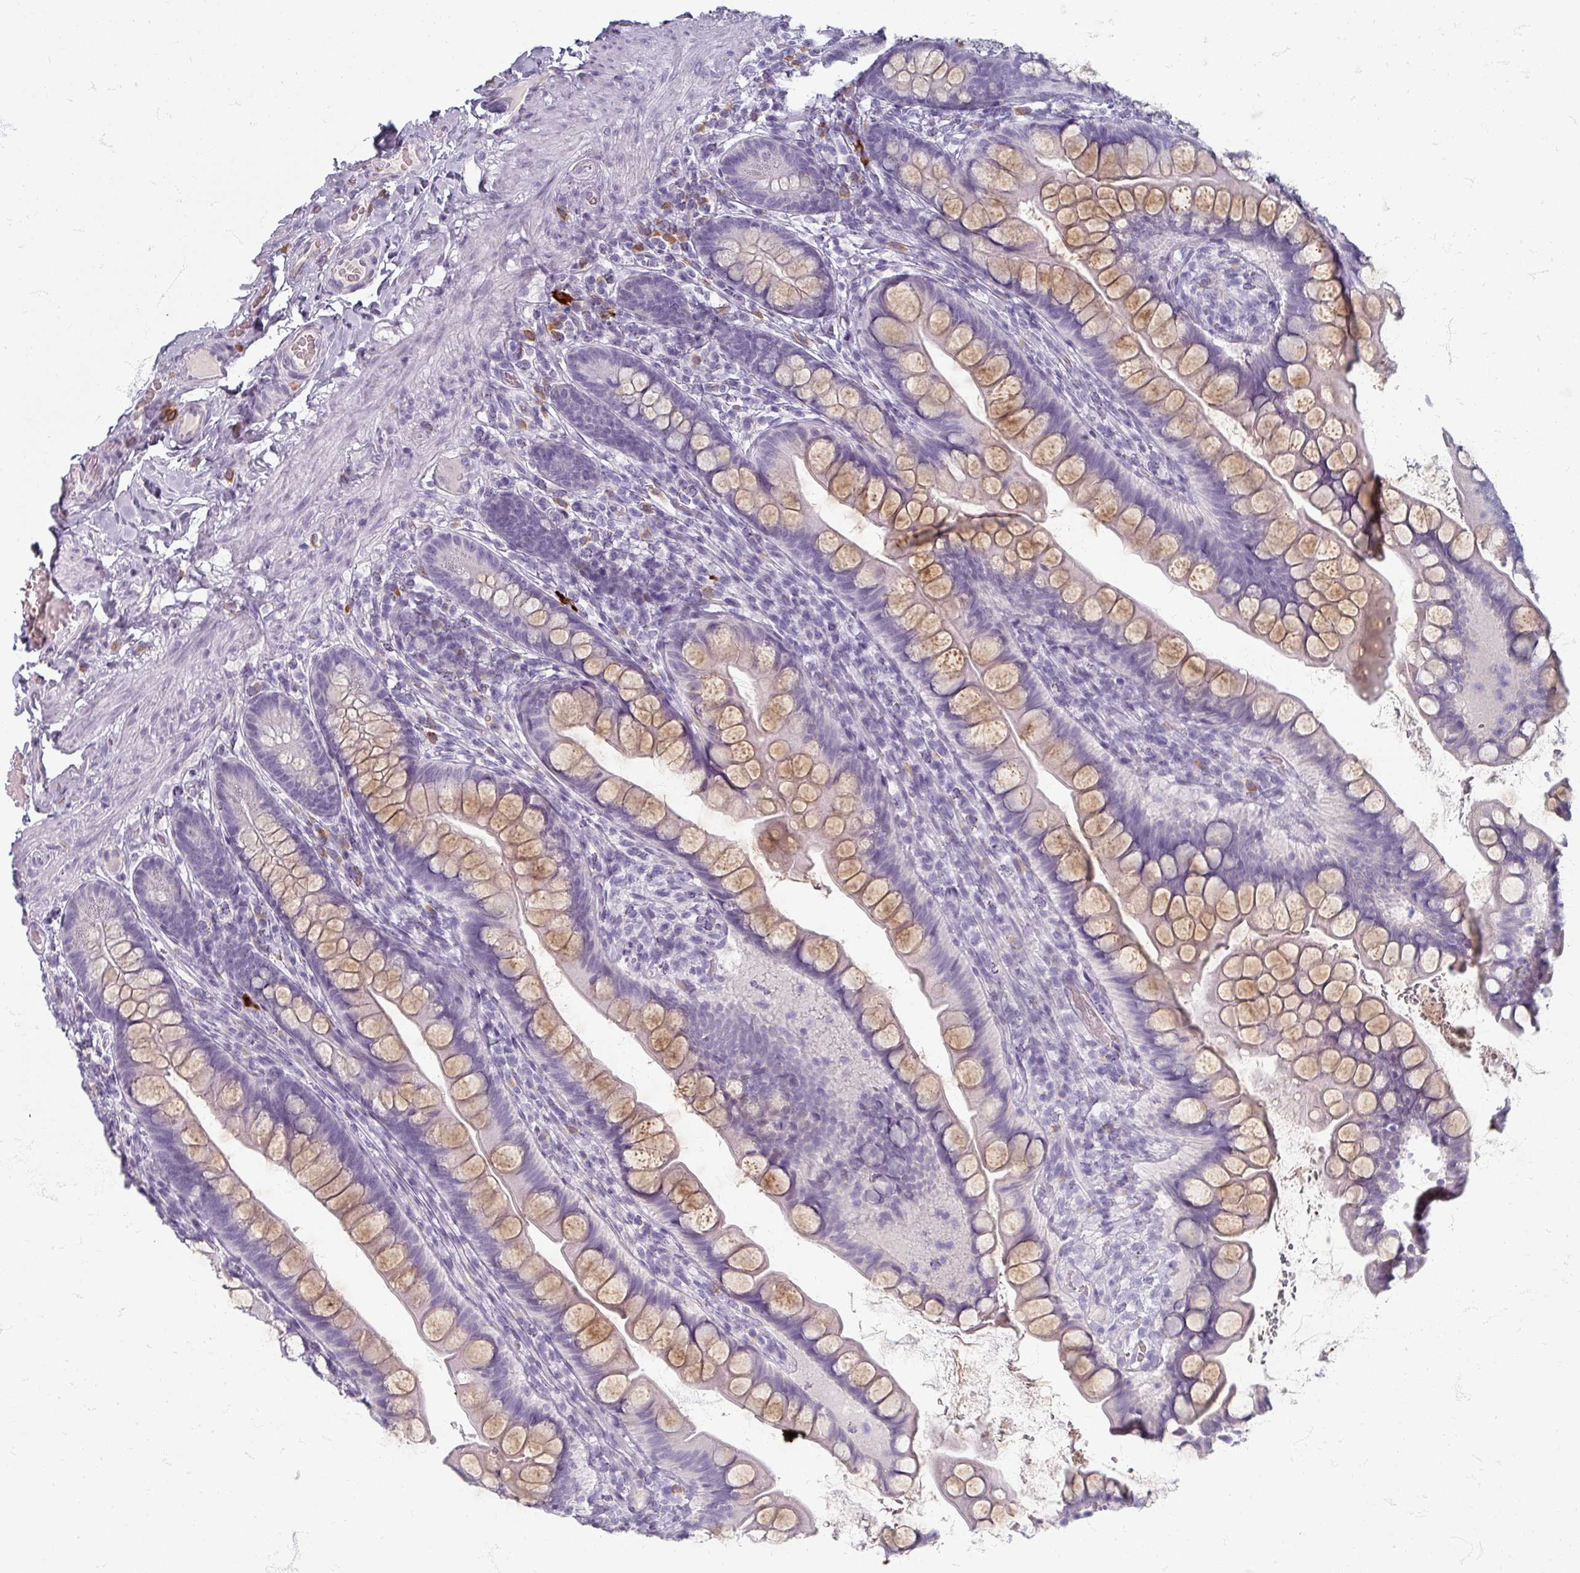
{"staining": {"intensity": "moderate", "quantity": "25%-75%", "location": "cytoplasmic/membranous"}, "tissue": "small intestine", "cell_type": "Glandular cells", "image_type": "normal", "snomed": [{"axis": "morphology", "description": "Normal tissue, NOS"}, {"axis": "topography", "description": "Small intestine"}], "caption": "Small intestine stained with immunohistochemistry shows moderate cytoplasmic/membranous positivity in approximately 25%-75% of glandular cells. Using DAB (3,3'-diaminobenzidine) (brown) and hematoxylin (blue) stains, captured at high magnification using brightfield microscopy.", "gene": "ZNF878", "patient": {"sex": "male", "age": 70}}